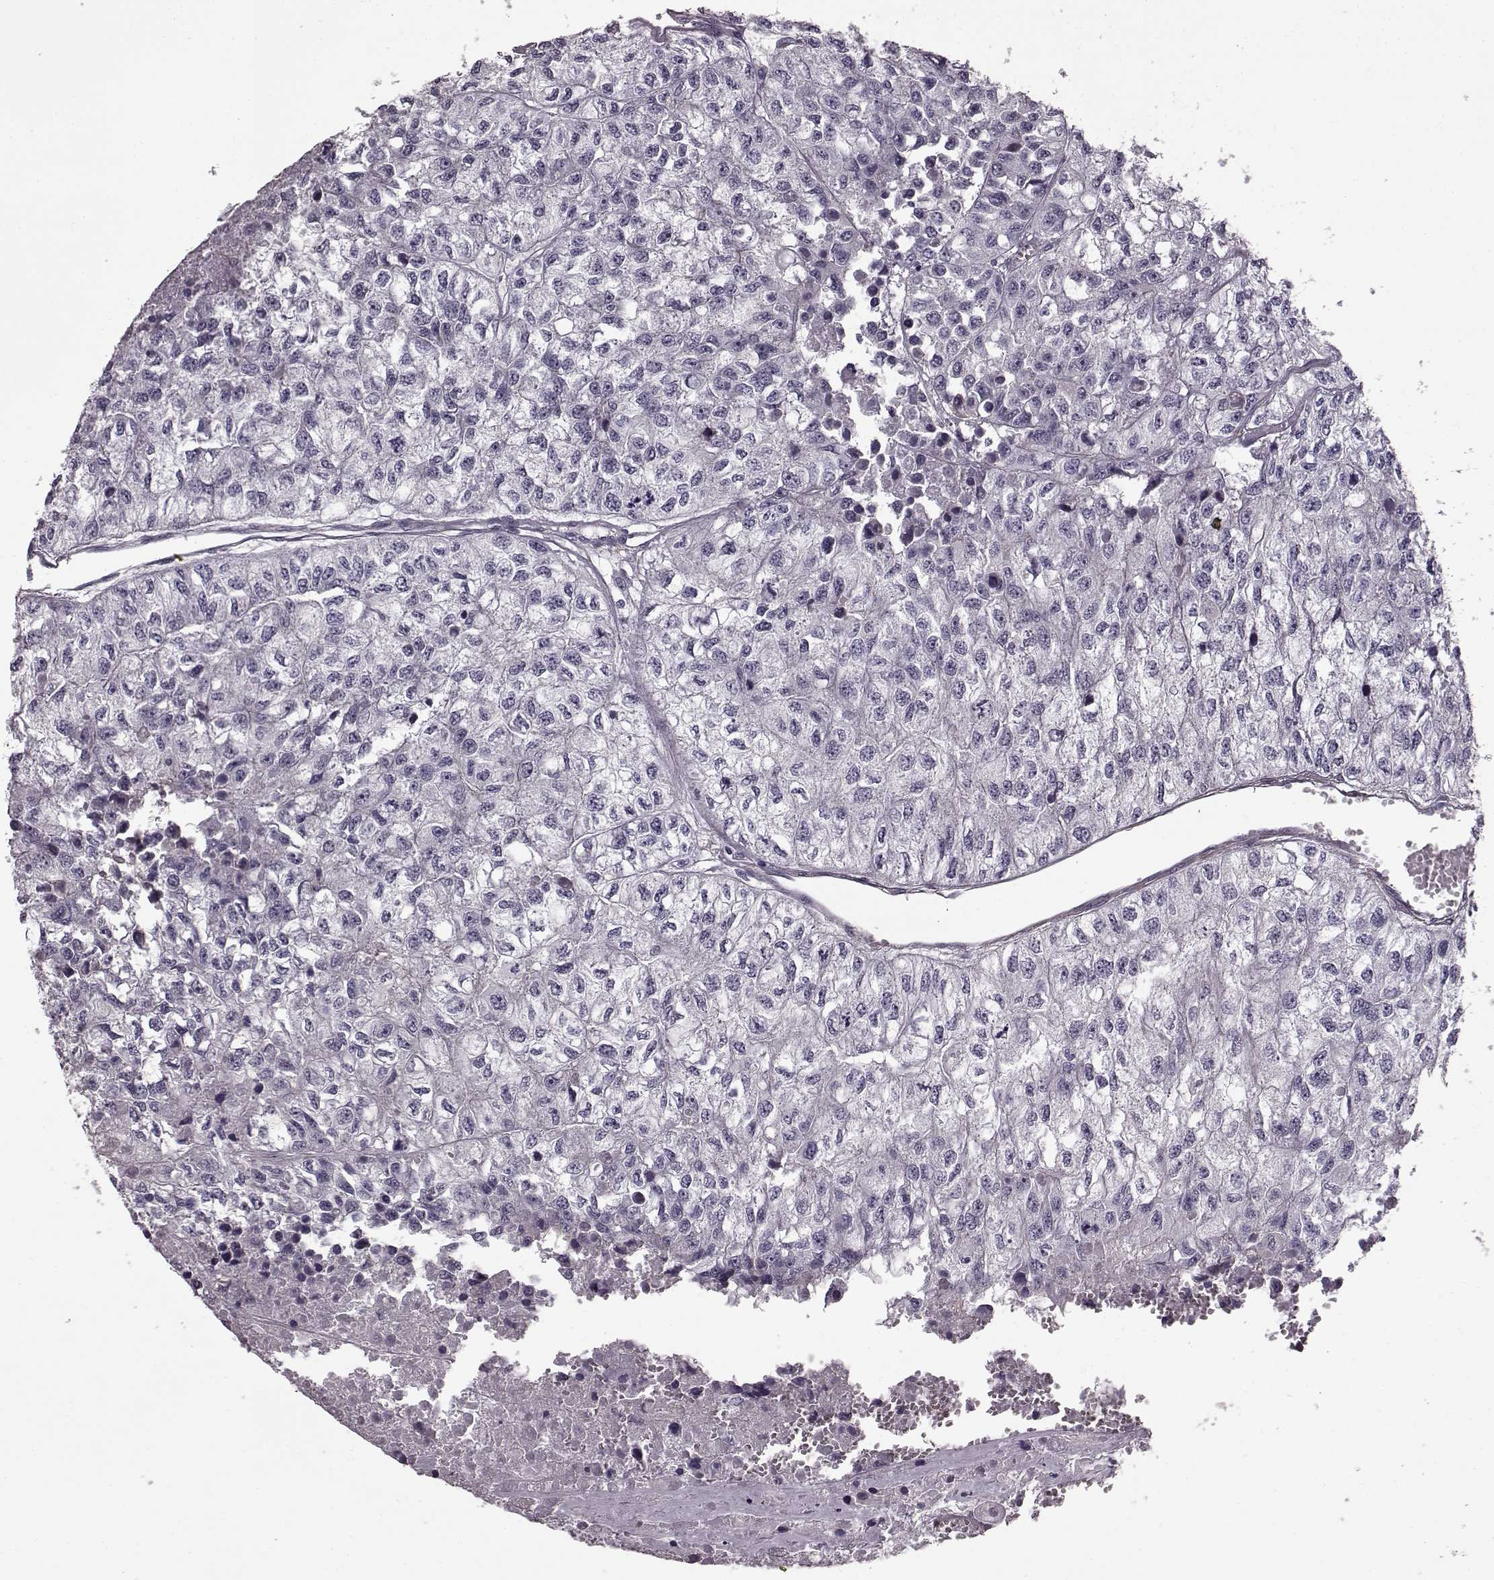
{"staining": {"intensity": "negative", "quantity": "none", "location": "none"}, "tissue": "renal cancer", "cell_type": "Tumor cells", "image_type": "cancer", "snomed": [{"axis": "morphology", "description": "Adenocarcinoma, NOS"}, {"axis": "topography", "description": "Kidney"}], "caption": "Immunohistochemistry of renal cancer (adenocarcinoma) shows no positivity in tumor cells. (Brightfield microscopy of DAB immunohistochemistry (IHC) at high magnification).", "gene": "SLCO3A1", "patient": {"sex": "male", "age": 56}}